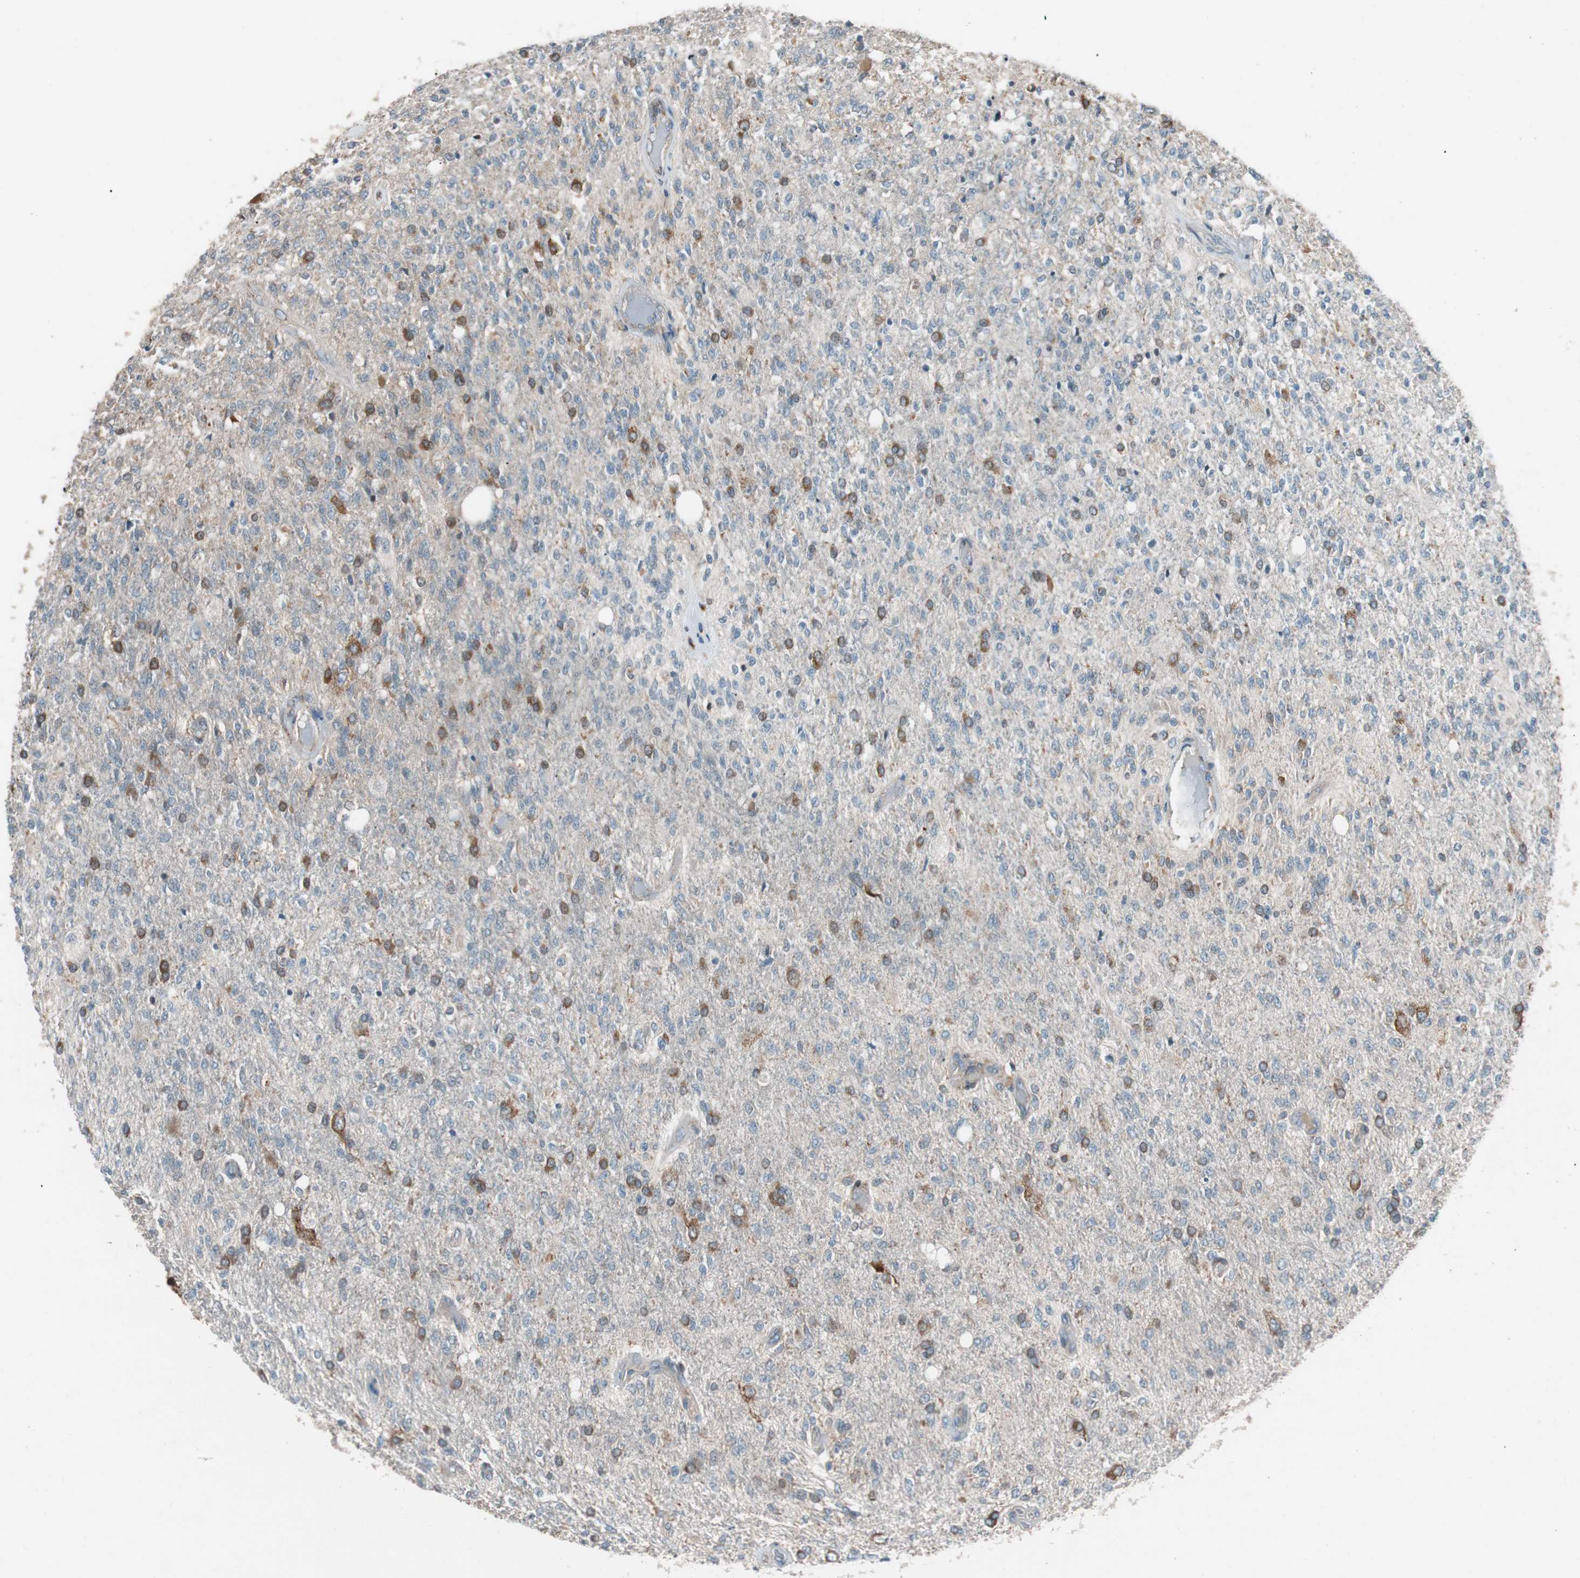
{"staining": {"intensity": "weak", "quantity": "25%-75%", "location": "cytoplasmic/membranous"}, "tissue": "glioma", "cell_type": "Tumor cells", "image_type": "cancer", "snomed": [{"axis": "morphology", "description": "Normal tissue, NOS"}, {"axis": "morphology", "description": "Glioma, malignant, High grade"}, {"axis": "topography", "description": "Cerebral cortex"}], "caption": "Glioma was stained to show a protein in brown. There is low levels of weak cytoplasmic/membranous positivity in approximately 25%-75% of tumor cells. The staining is performed using DAB brown chromogen to label protein expression. The nuclei are counter-stained blue using hematoxylin.", "gene": "FAAH", "patient": {"sex": "male", "age": 77}}